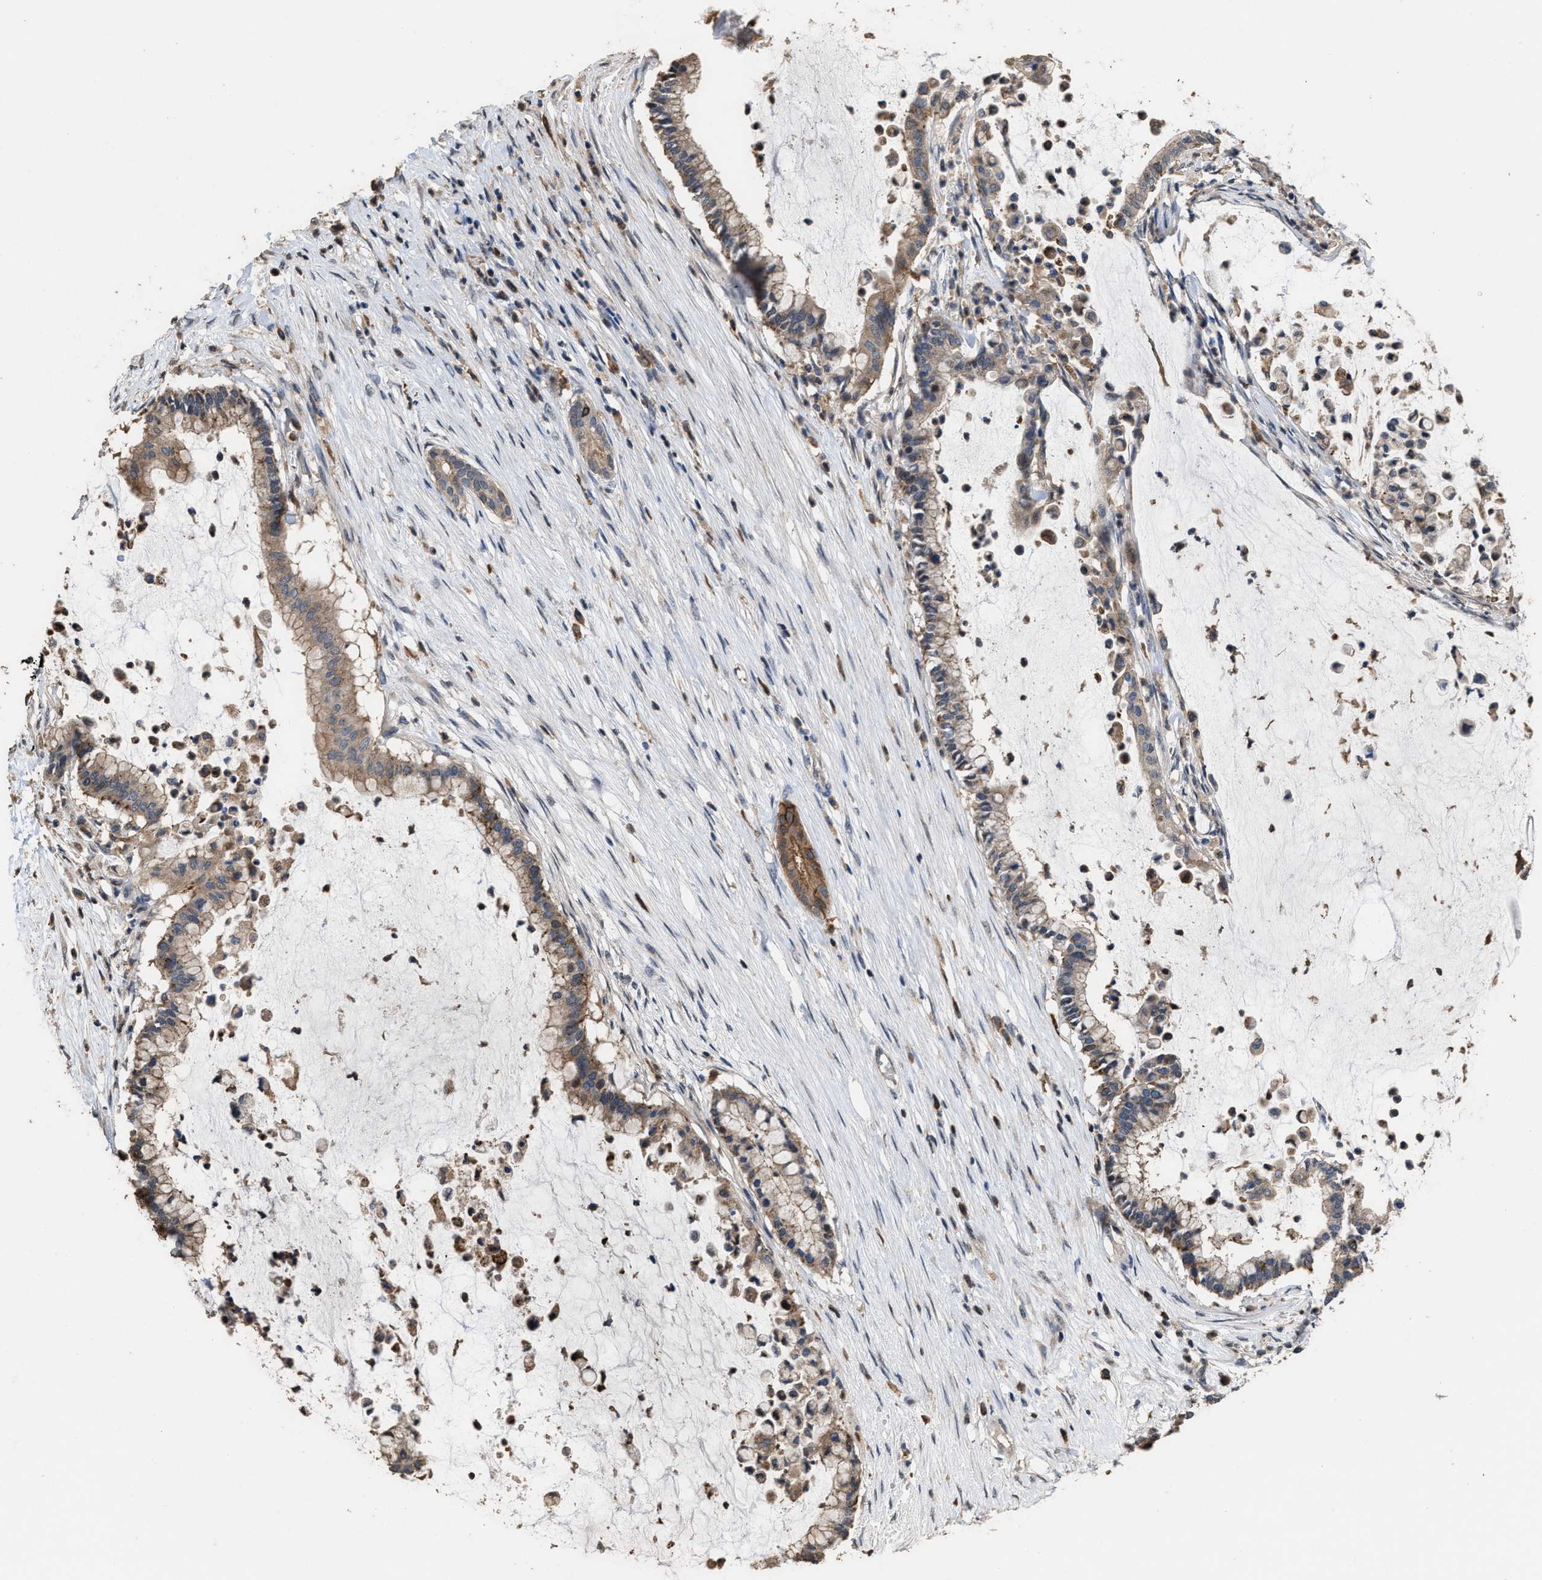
{"staining": {"intensity": "moderate", "quantity": ">75%", "location": "cytoplasmic/membranous"}, "tissue": "pancreatic cancer", "cell_type": "Tumor cells", "image_type": "cancer", "snomed": [{"axis": "morphology", "description": "Adenocarcinoma, NOS"}, {"axis": "topography", "description": "Pancreas"}], "caption": "An immunohistochemistry histopathology image of neoplastic tissue is shown. Protein staining in brown labels moderate cytoplasmic/membranous positivity in pancreatic cancer within tumor cells.", "gene": "TDRKH", "patient": {"sex": "male", "age": 41}}